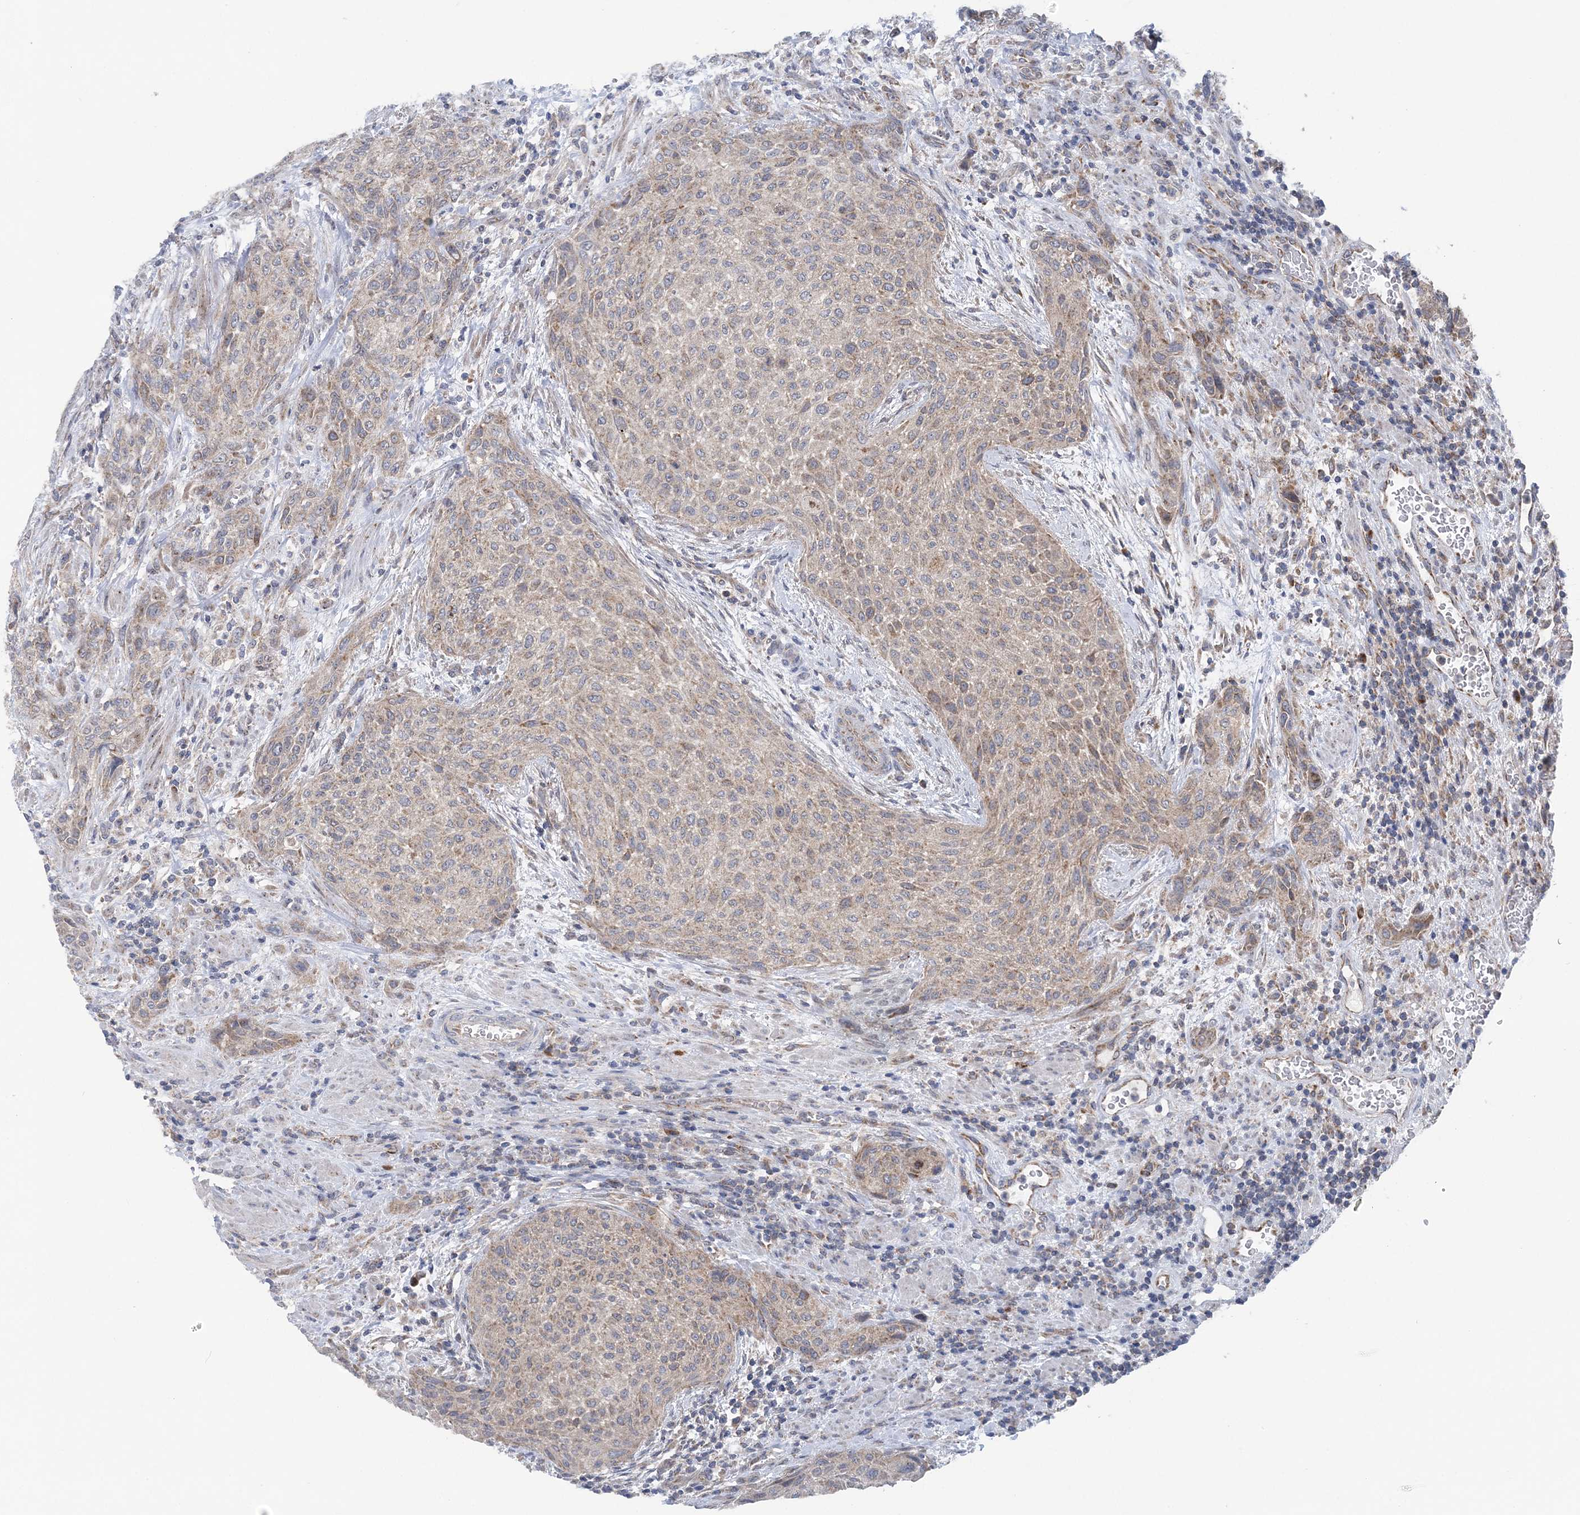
{"staining": {"intensity": "weak", "quantity": ">75%", "location": "cytoplasmic/membranous"}, "tissue": "urothelial cancer", "cell_type": "Tumor cells", "image_type": "cancer", "snomed": [{"axis": "morphology", "description": "Urothelial carcinoma, High grade"}, {"axis": "topography", "description": "Urinary bladder"}], "caption": "A low amount of weak cytoplasmic/membranous staining is seen in approximately >75% of tumor cells in urothelial cancer tissue. (Stains: DAB in brown, nuclei in blue, Microscopy: brightfield microscopy at high magnification).", "gene": "COPE", "patient": {"sex": "male", "age": 35}}